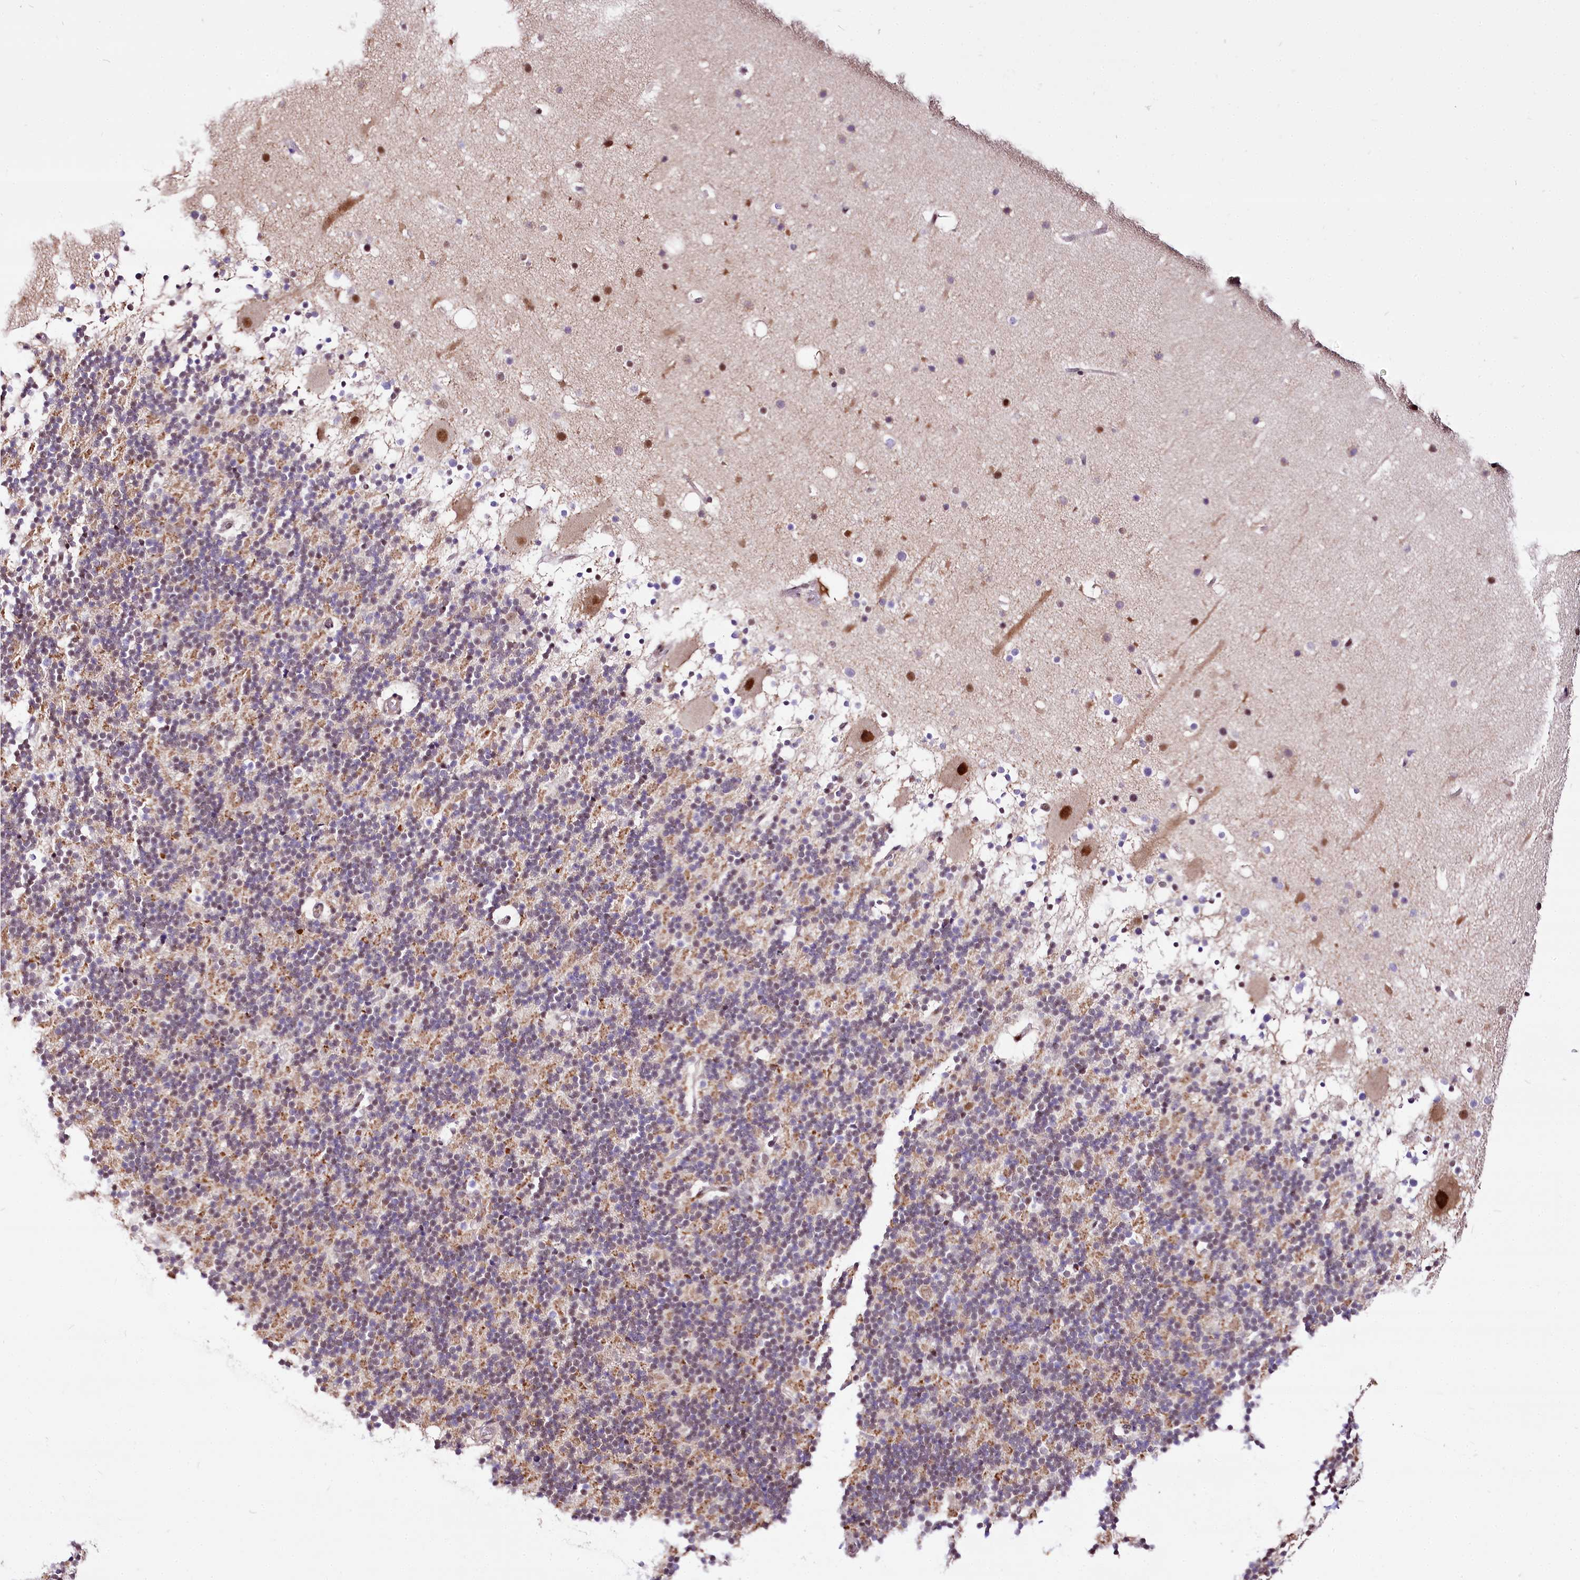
{"staining": {"intensity": "weak", "quantity": "25%-75%", "location": "cytoplasmic/membranous"}, "tissue": "cerebellum", "cell_type": "Cells in granular layer", "image_type": "normal", "snomed": [{"axis": "morphology", "description": "Normal tissue, NOS"}, {"axis": "topography", "description": "Cerebellum"}], "caption": "Approximately 25%-75% of cells in granular layer in normal human cerebellum exhibit weak cytoplasmic/membranous protein staining as visualized by brown immunohistochemical staining.", "gene": "POLA2", "patient": {"sex": "male", "age": 57}}